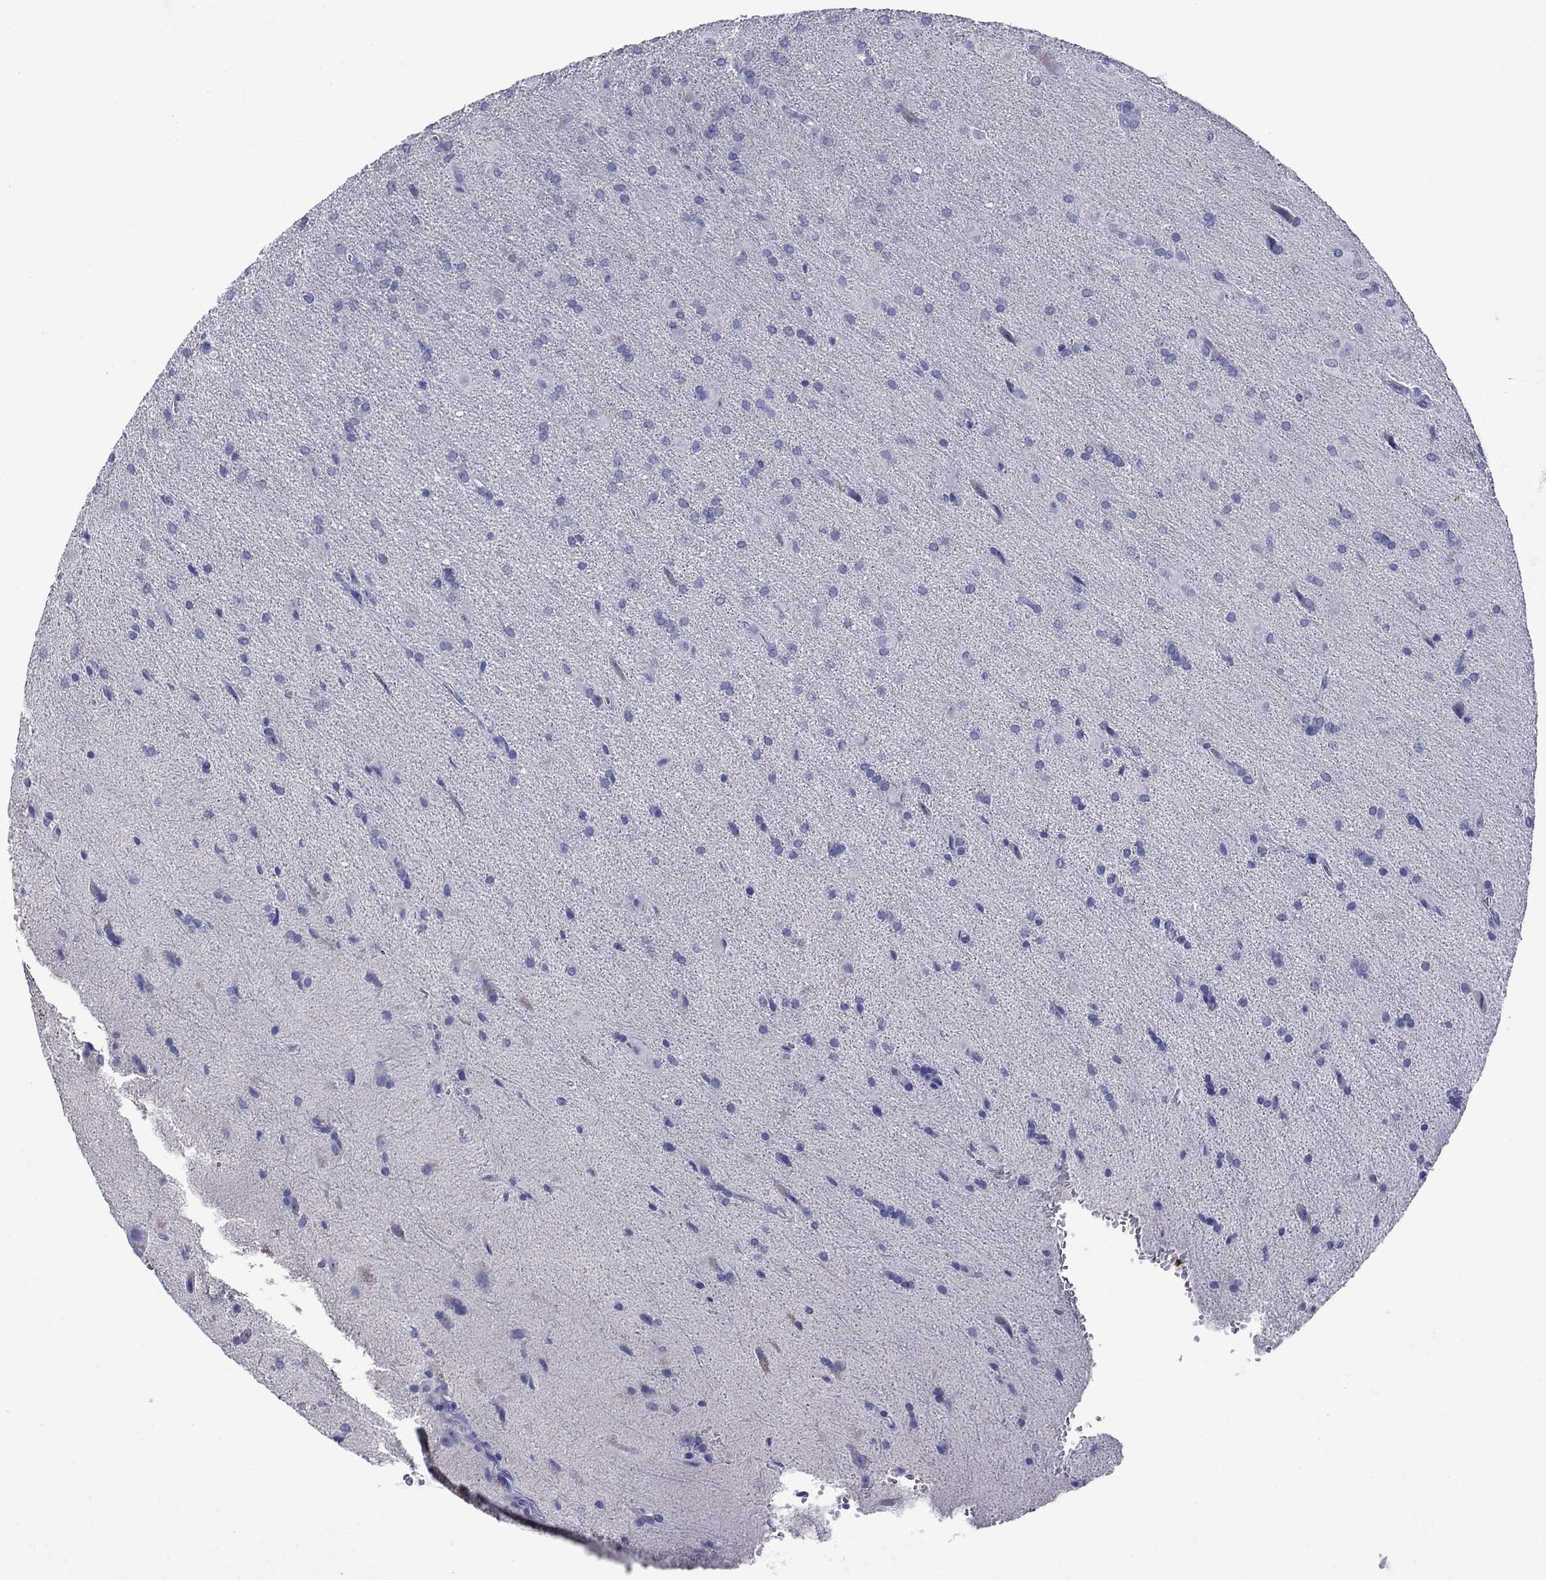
{"staining": {"intensity": "negative", "quantity": "none", "location": "none"}, "tissue": "glioma", "cell_type": "Tumor cells", "image_type": "cancer", "snomed": [{"axis": "morphology", "description": "Glioma, malignant, Low grade"}, {"axis": "topography", "description": "Brain"}], "caption": "Tumor cells show no significant protein staining in glioma.", "gene": "ROM1", "patient": {"sex": "male", "age": 58}}